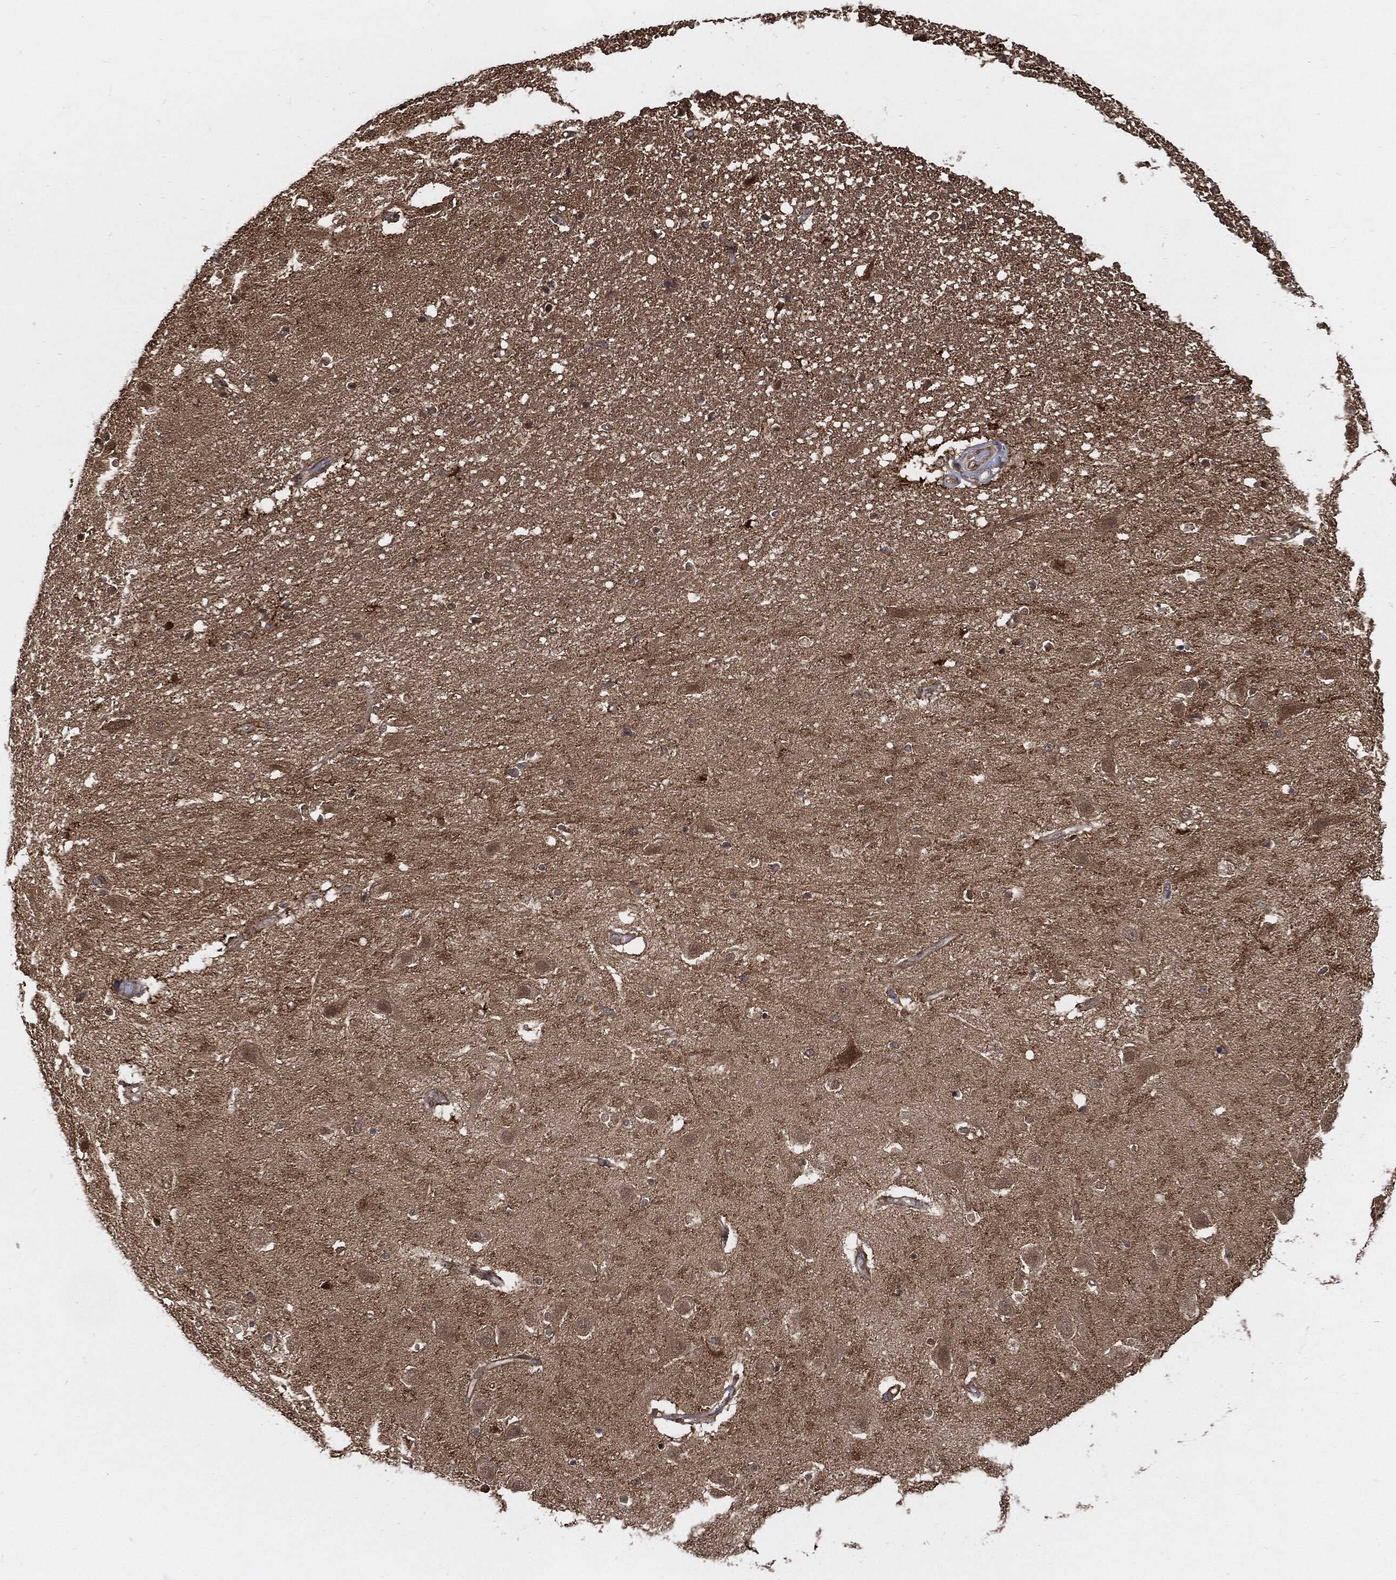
{"staining": {"intensity": "moderate", "quantity": "<25%", "location": "cytoplasmic/membranous,nuclear"}, "tissue": "hippocampus", "cell_type": "Glial cells", "image_type": "normal", "snomed": [{"axis": "morphology", "description": "Normal tissue, NOS"}, {"axis": "topography", "description": "Hippocampus"}], "caption": "This is an image of IHC staining of normal hippocampus, which shows moderate staining in the cytoplasmic/membranous,nuclear of glial cells.", "gene": "CUTA", "patient": {"sex": "male", "age": 49}}